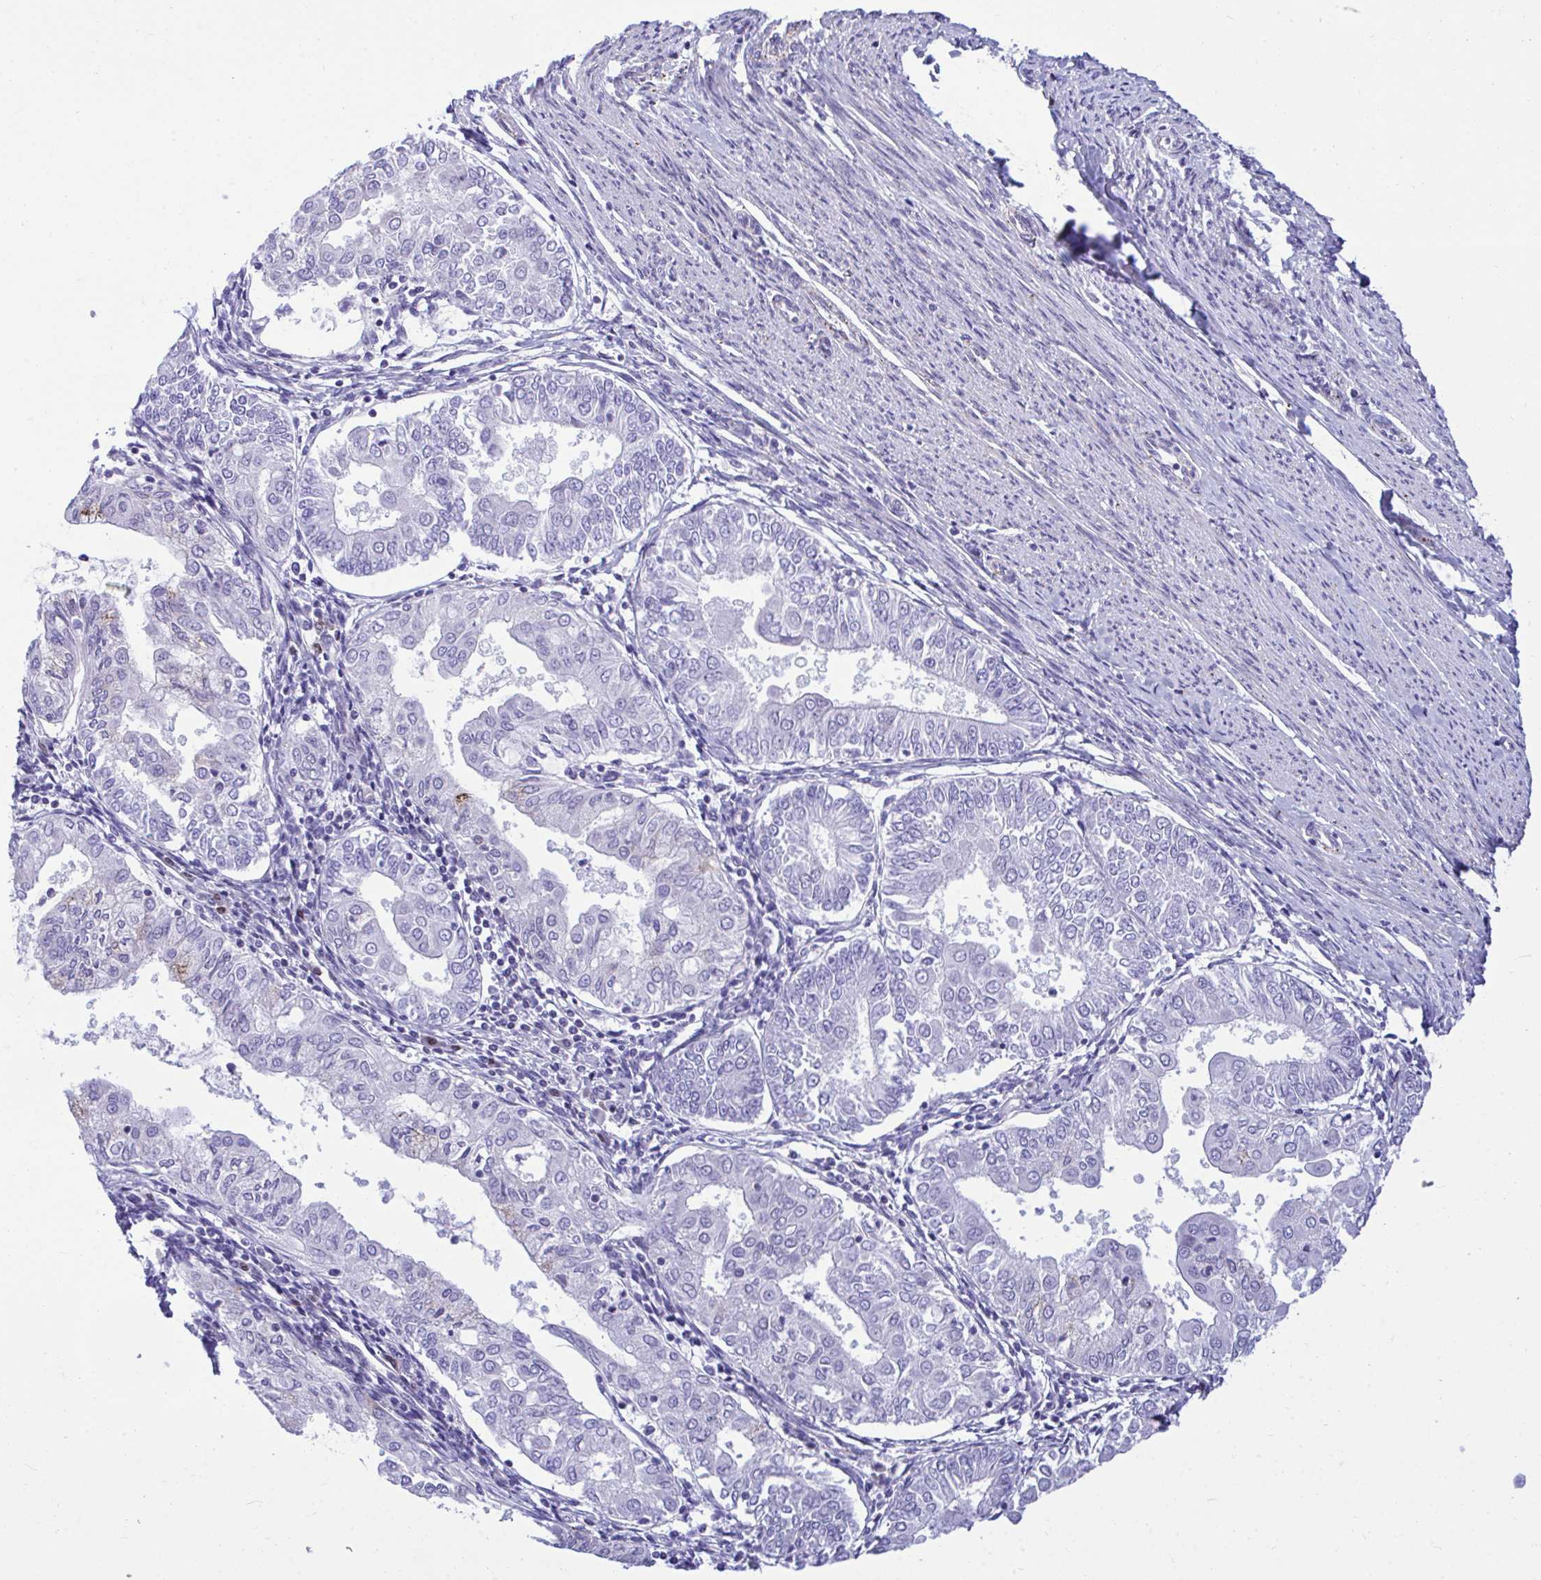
{"staining": {"intensity": "negative", "quantity": "none", "location": "none"}, "tissue": "endometrial cancer", "cell_type": "Tumor cells", "image_type": "cancer", "snomed": [{"axis": "morphology", "description": "Adenocarcinoma, NOS"}, {"axis": "topography", "description": "Endometrium"}], "caption": "Tumor cells show no significant staining in endometrial adenocarcinoma. Brightfield microscopy of immunohistochemistry (IHC) stained with DAB (brown) and hematoxylin (blue), captured at high magnification.", "gene": "SLC25A51", "patient": {"sex": "female", "age": 68}}